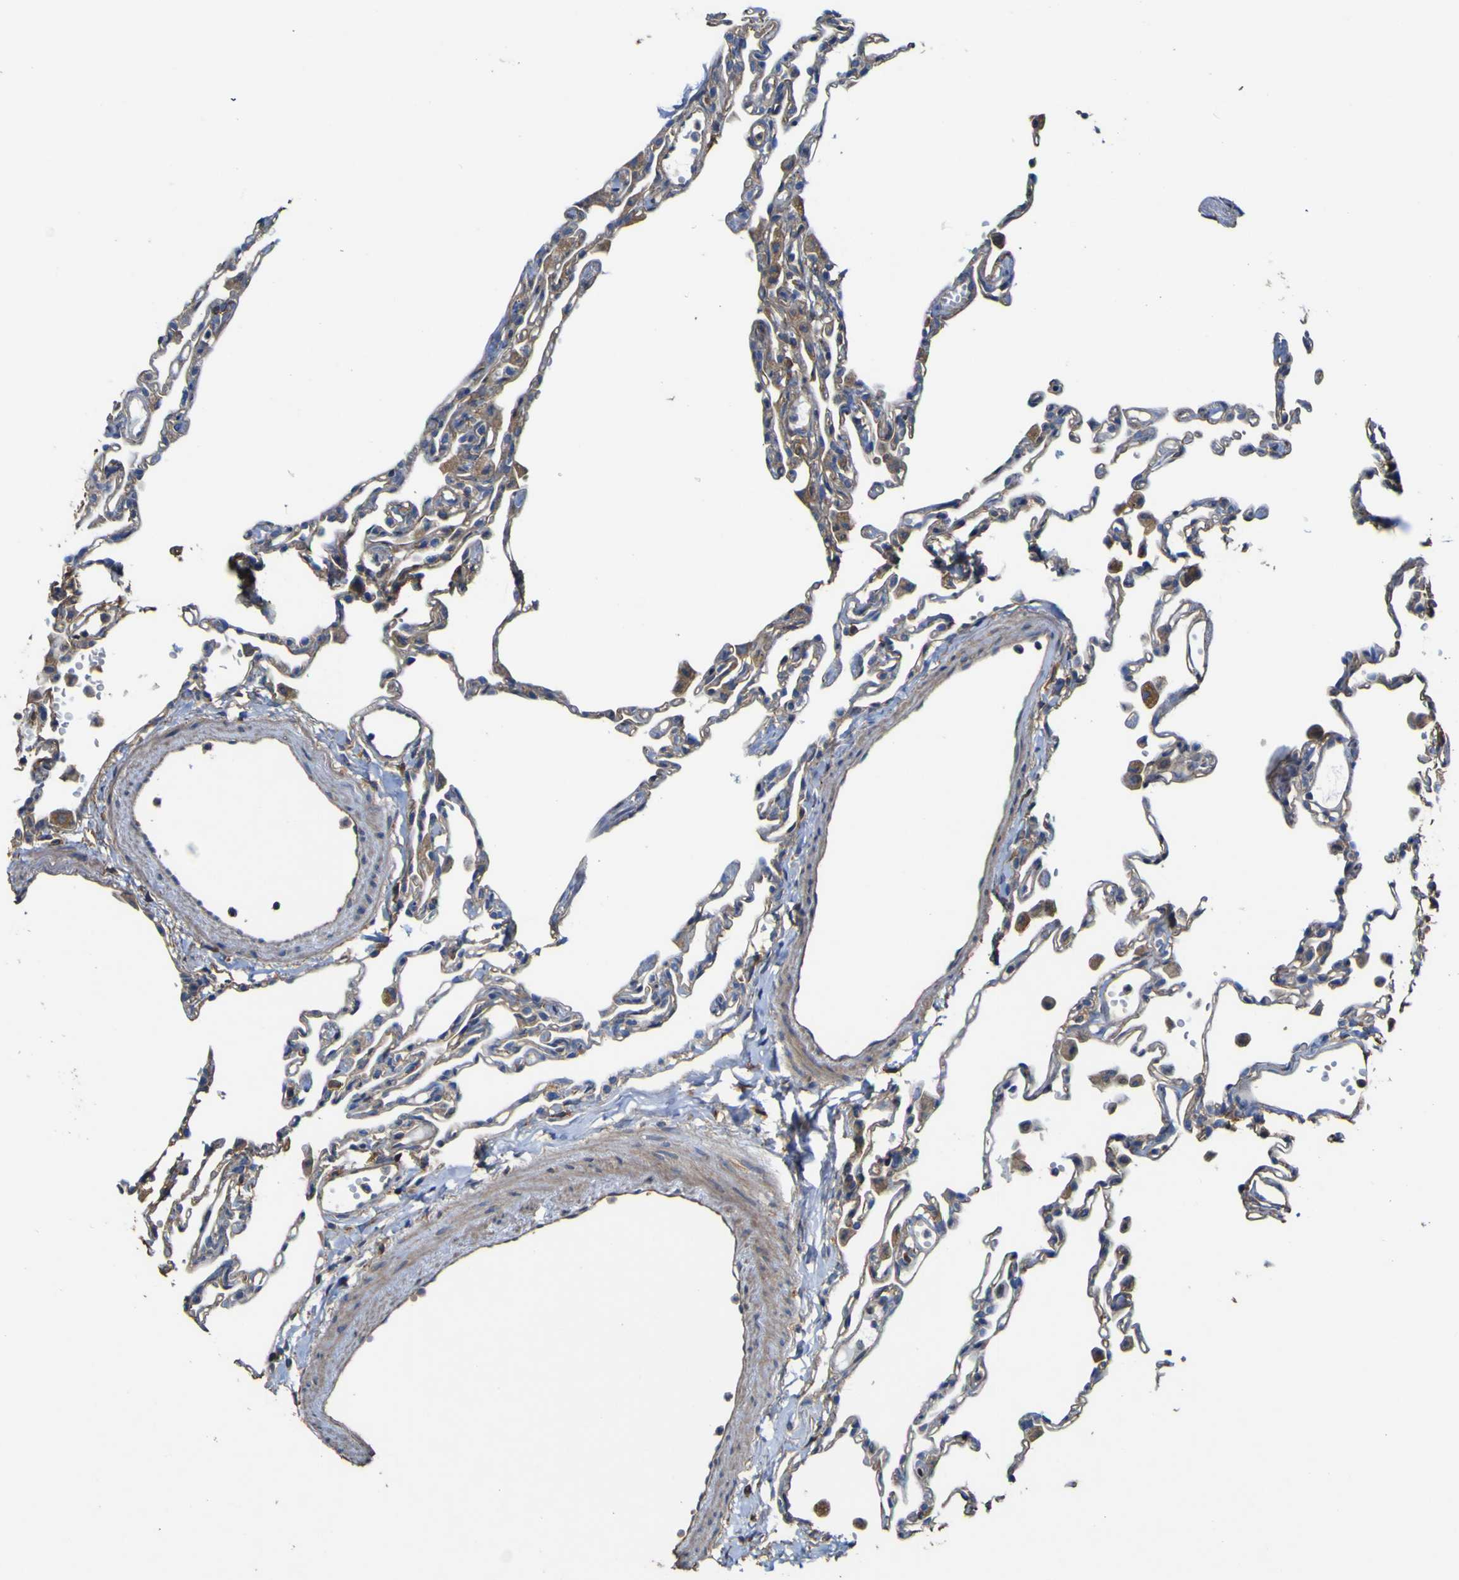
{"staining": {"intensity": "weak", "quantity": ">75%", "location": "cytoplasmic/membranous"}, "tissue": "lung", "cell_type": "Alveolar cells", "image_type": "normal", "snomed": [{"axis": "morphology", "description": "Normal tissue, NOS"}, {"axis": "topography", "description": "Lung"}], "caption": "Weak cytoplasmic/membranous positivity for a protein is seen in about >75% of alveolar cells of normal lung using IHC.", "gene": "TNFSF15", "patient": {"sex": "female", "age": 49}}